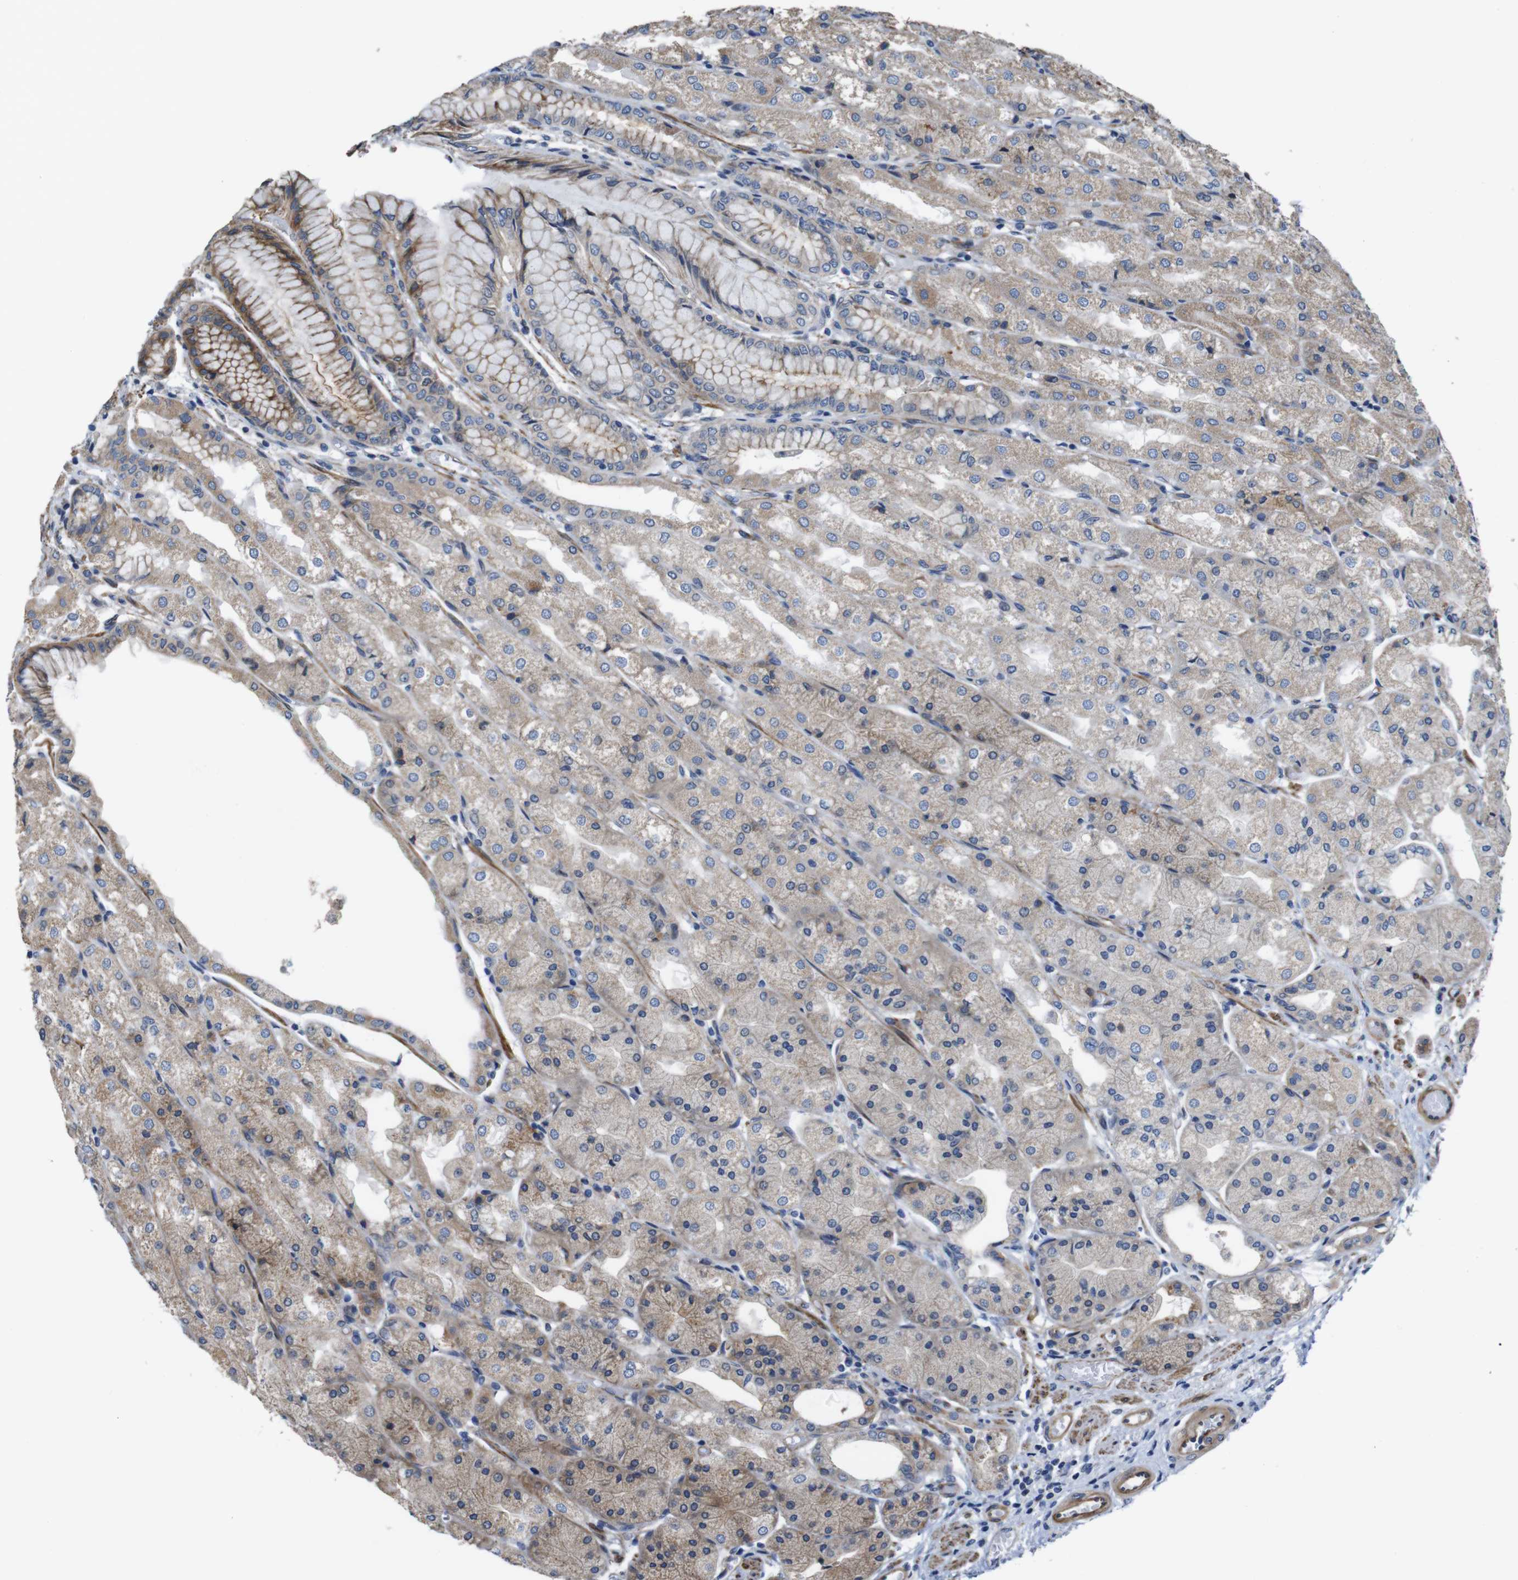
{"staining": {"intensity": "moderate", "quantity": "25%-75%", "location": "cytoplasmic/membranous"}, "tissue": "stomach", "cell_type": "Glandular cells", "image_type": "normal", "snomed": [{"axis": "morphology", "description": "Normal tissue, NOS"}, {"axis": "topography", "description": "Stomach, upper"}], "caption": "Stomach stained with a brown dye shows moderate cytoplasmic/membranous positive staining in approximately 25%-75% of glandular cells.", "gene": "GGT7", "patient": {"sex": "male", "age": 72}}